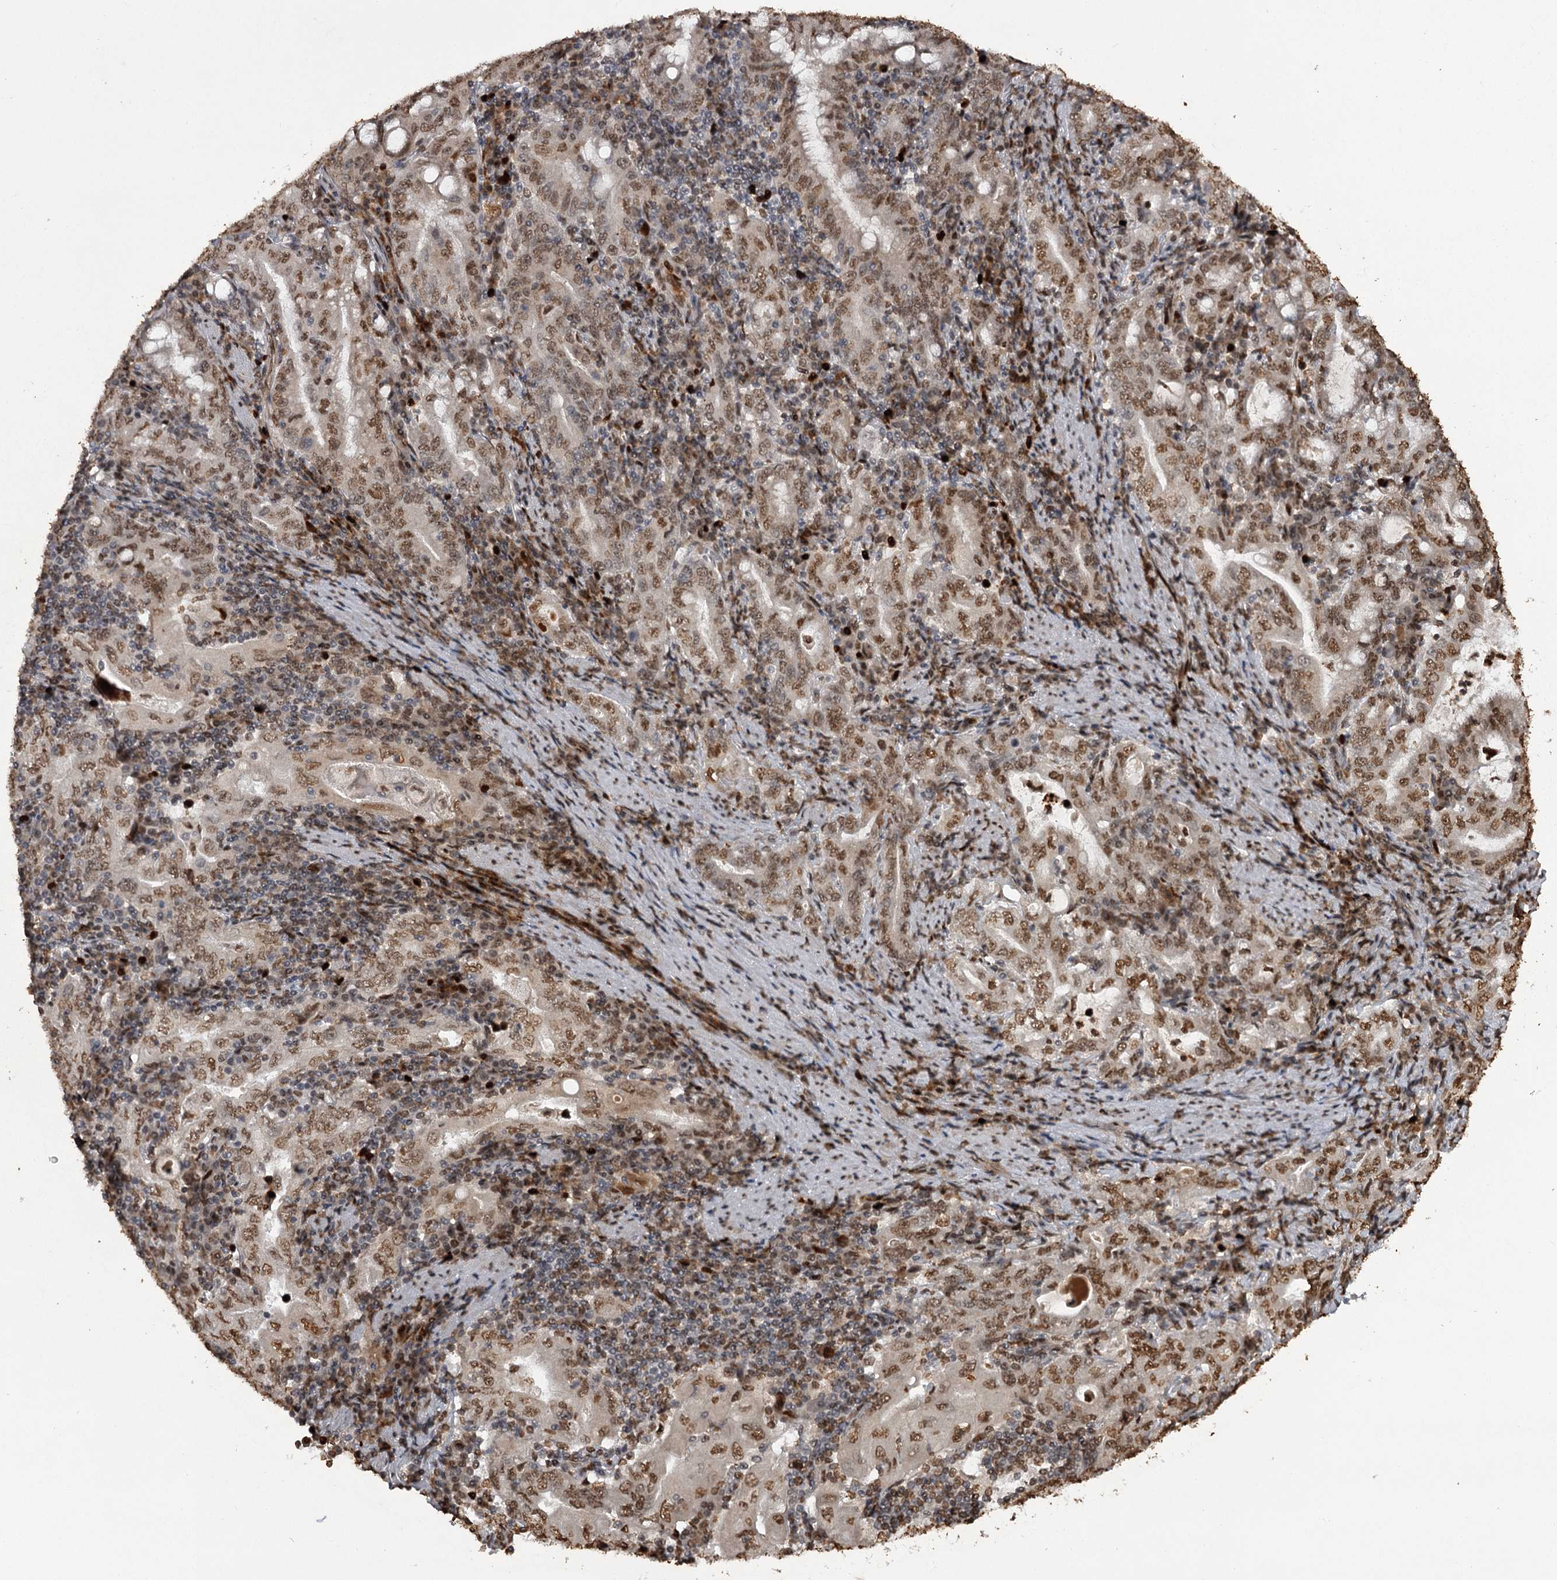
{"staining": {"intensity": "moderate", "quantity": ">75%", "location": "nuclear"}, "tissue": "stomach cancer", "cell_type": "Tumor cells", "image_type": "cancer", "snomed": [{"axis": "morphology", "description": "Normal tissue, NOS"}, {"axis": "morphology", "description": "Adenocarcinoma, NOS"}, {"axis": "topography", "description": "Esophagus"}, {"axis": "topography", "description": "Stomach, upper"}, {"axis": "topography", "description": "Peripheral nerve tissue"}], "caption": "Stomach adenocarcinoma tissue shows moderate nuclear staining in approximately >75% of tumor cells, visualized by immunohistochemistry.", "gene": "THYN1", "patient": {"sex": "male", "age": 62}}